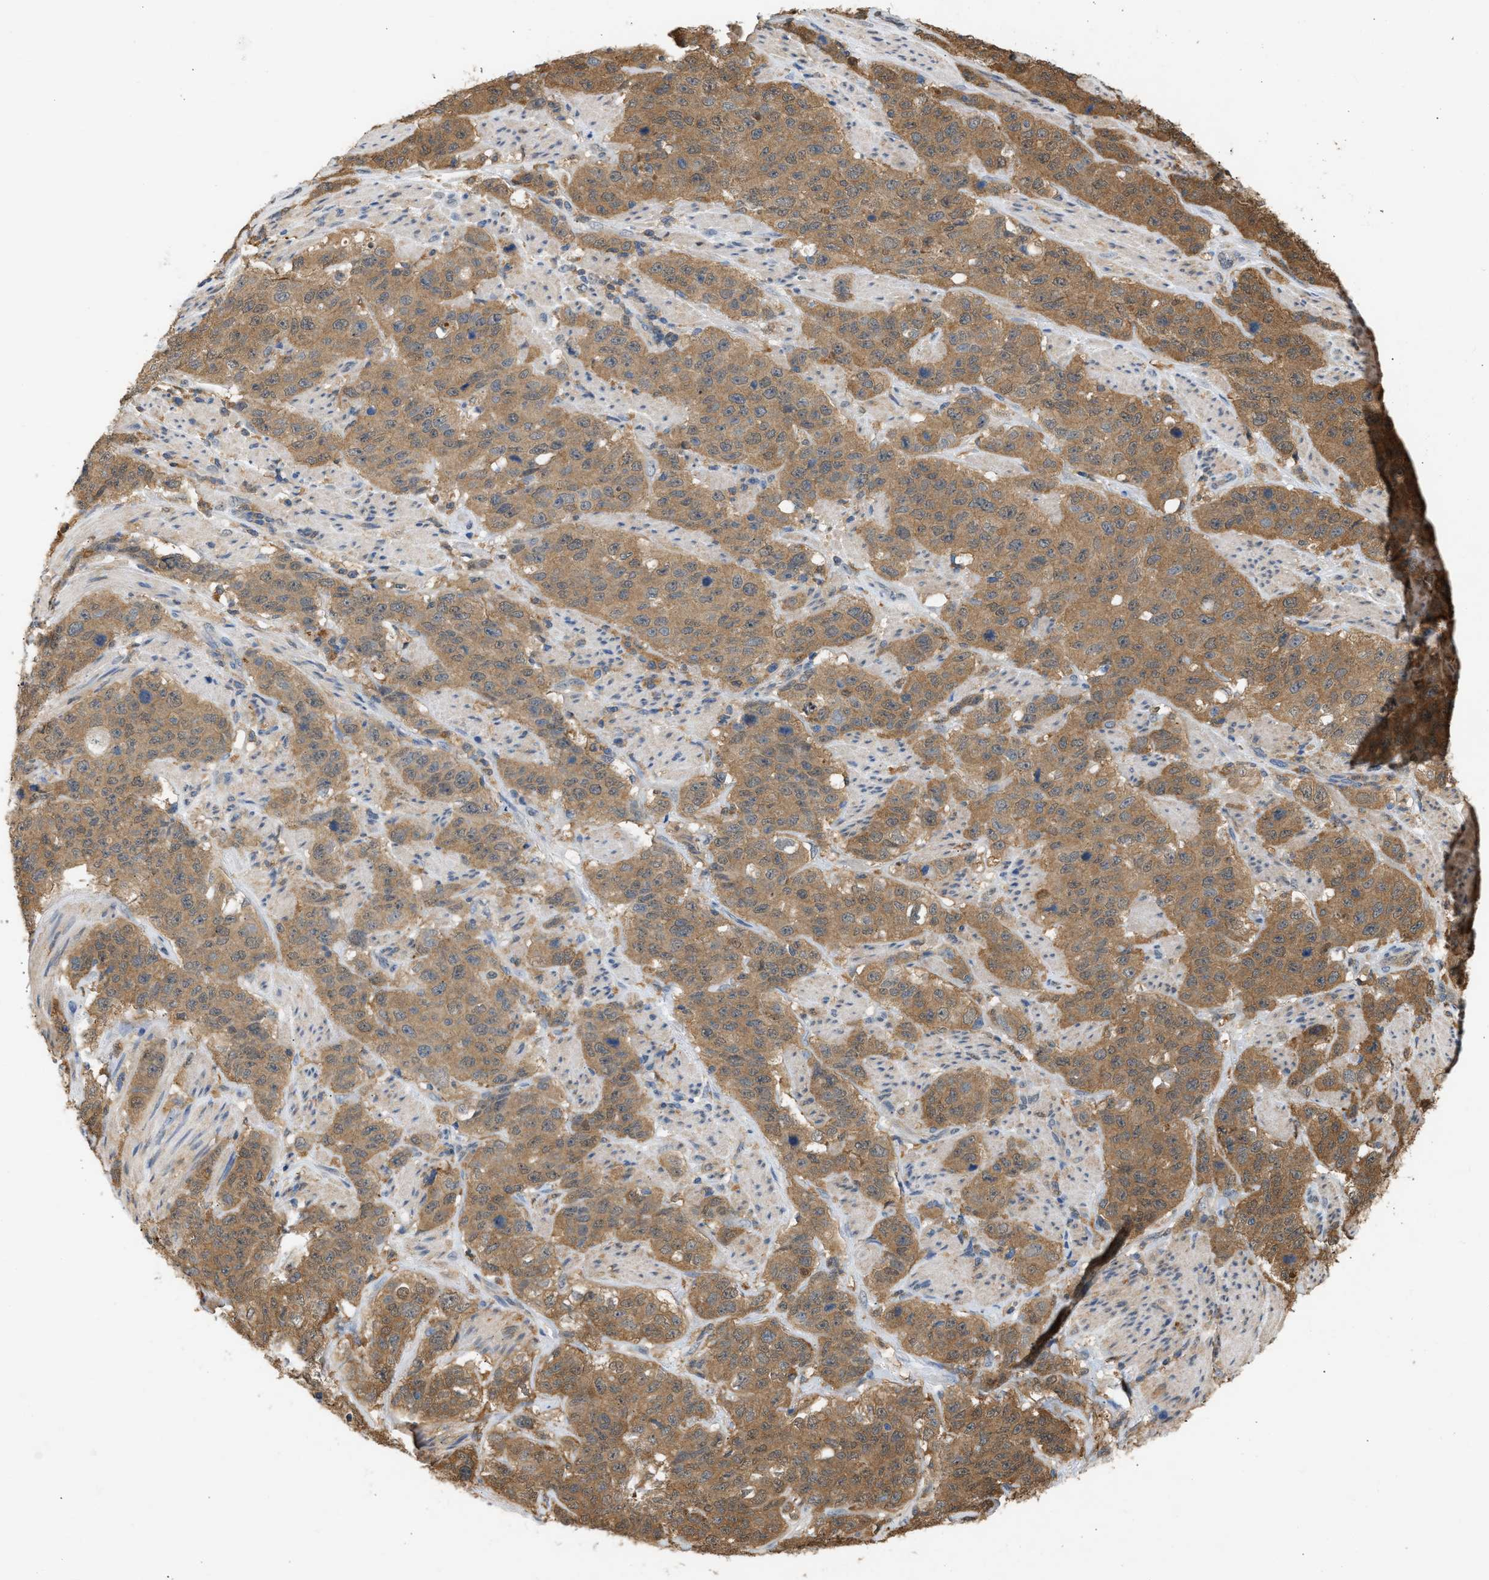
{"staining": {"intensity": "moderate", "quantity": ">75%", "location": "cytoplasmic/membranous"}, "tissue": "stomach cancer", "cell_type": "Tumor cells", "image_type": "cancer", "snomed": [{"axis": "morphology", "description": "Adenocarcinoma, NOS"}, {"axis": "topography", "description": "Stomach"}], "caption": "Immunohistochemical staining of adenocarcinoma (stomach) displays medium levels of moderate cytoplasmic/membranous staining in approximately >75% of tumor cells. Using DAB (3,3'-diaminobenzidine) (brown) and hematoxylin (blue) stains, captured at high magnification using brightfield microscopy.", "gene": "ENO1", "patient": {"sex": "male", "age": 48}}